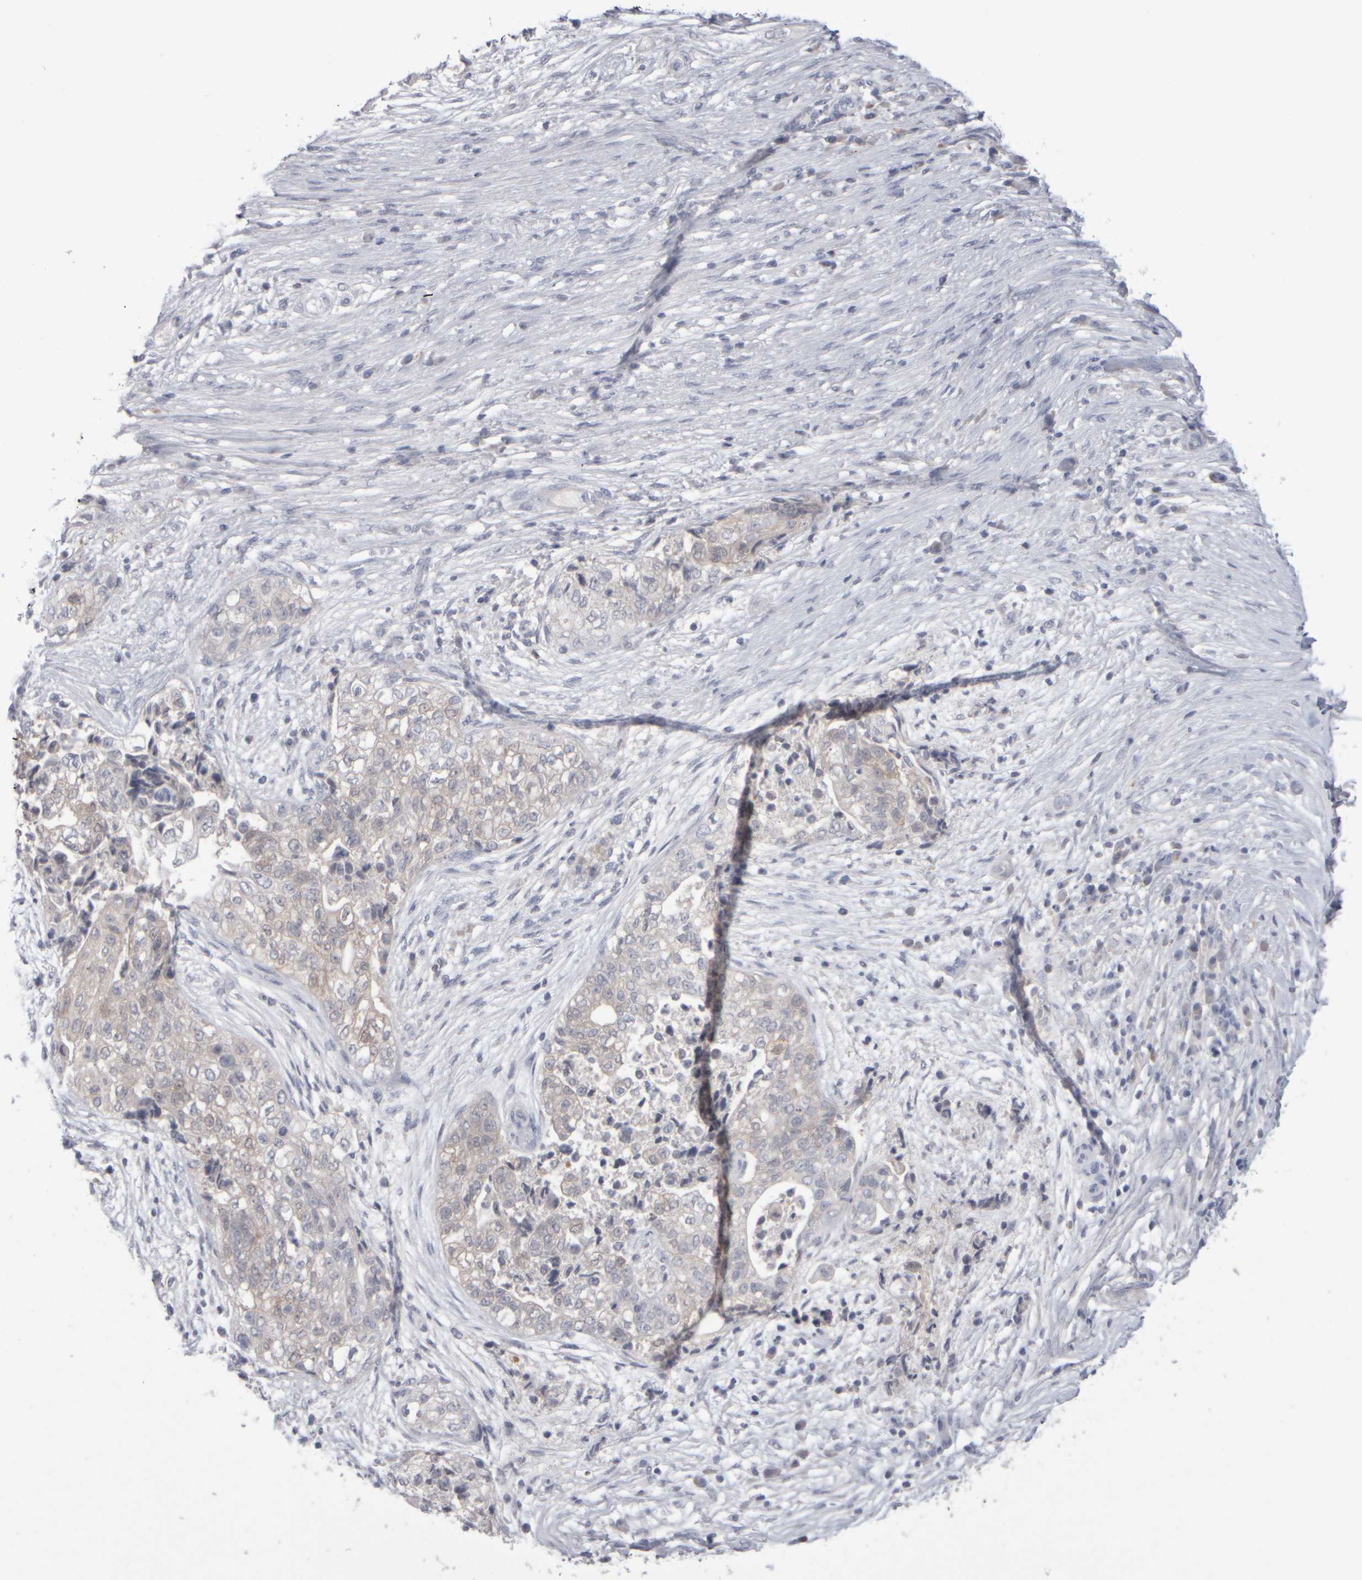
{"staining": {"intensity": "negative", "quantity": "none", "location": "none"}, "tissue": "pancreatic cancer", "cell_type": "Tumor cells", "image_type": "cancer", "snomed": [{"axis": "morphology", "description": "Adenocarcinoma, NOS"}, {"axis": "topography", "description": "Pancreas"}], "caption": "Adenocarcinoma (pancreatic) was stained to show a protein in brown. There is no significant staining in tumor cells.", "gene": "EPHX2", "patient": {"sex": "male", "age": 72}}